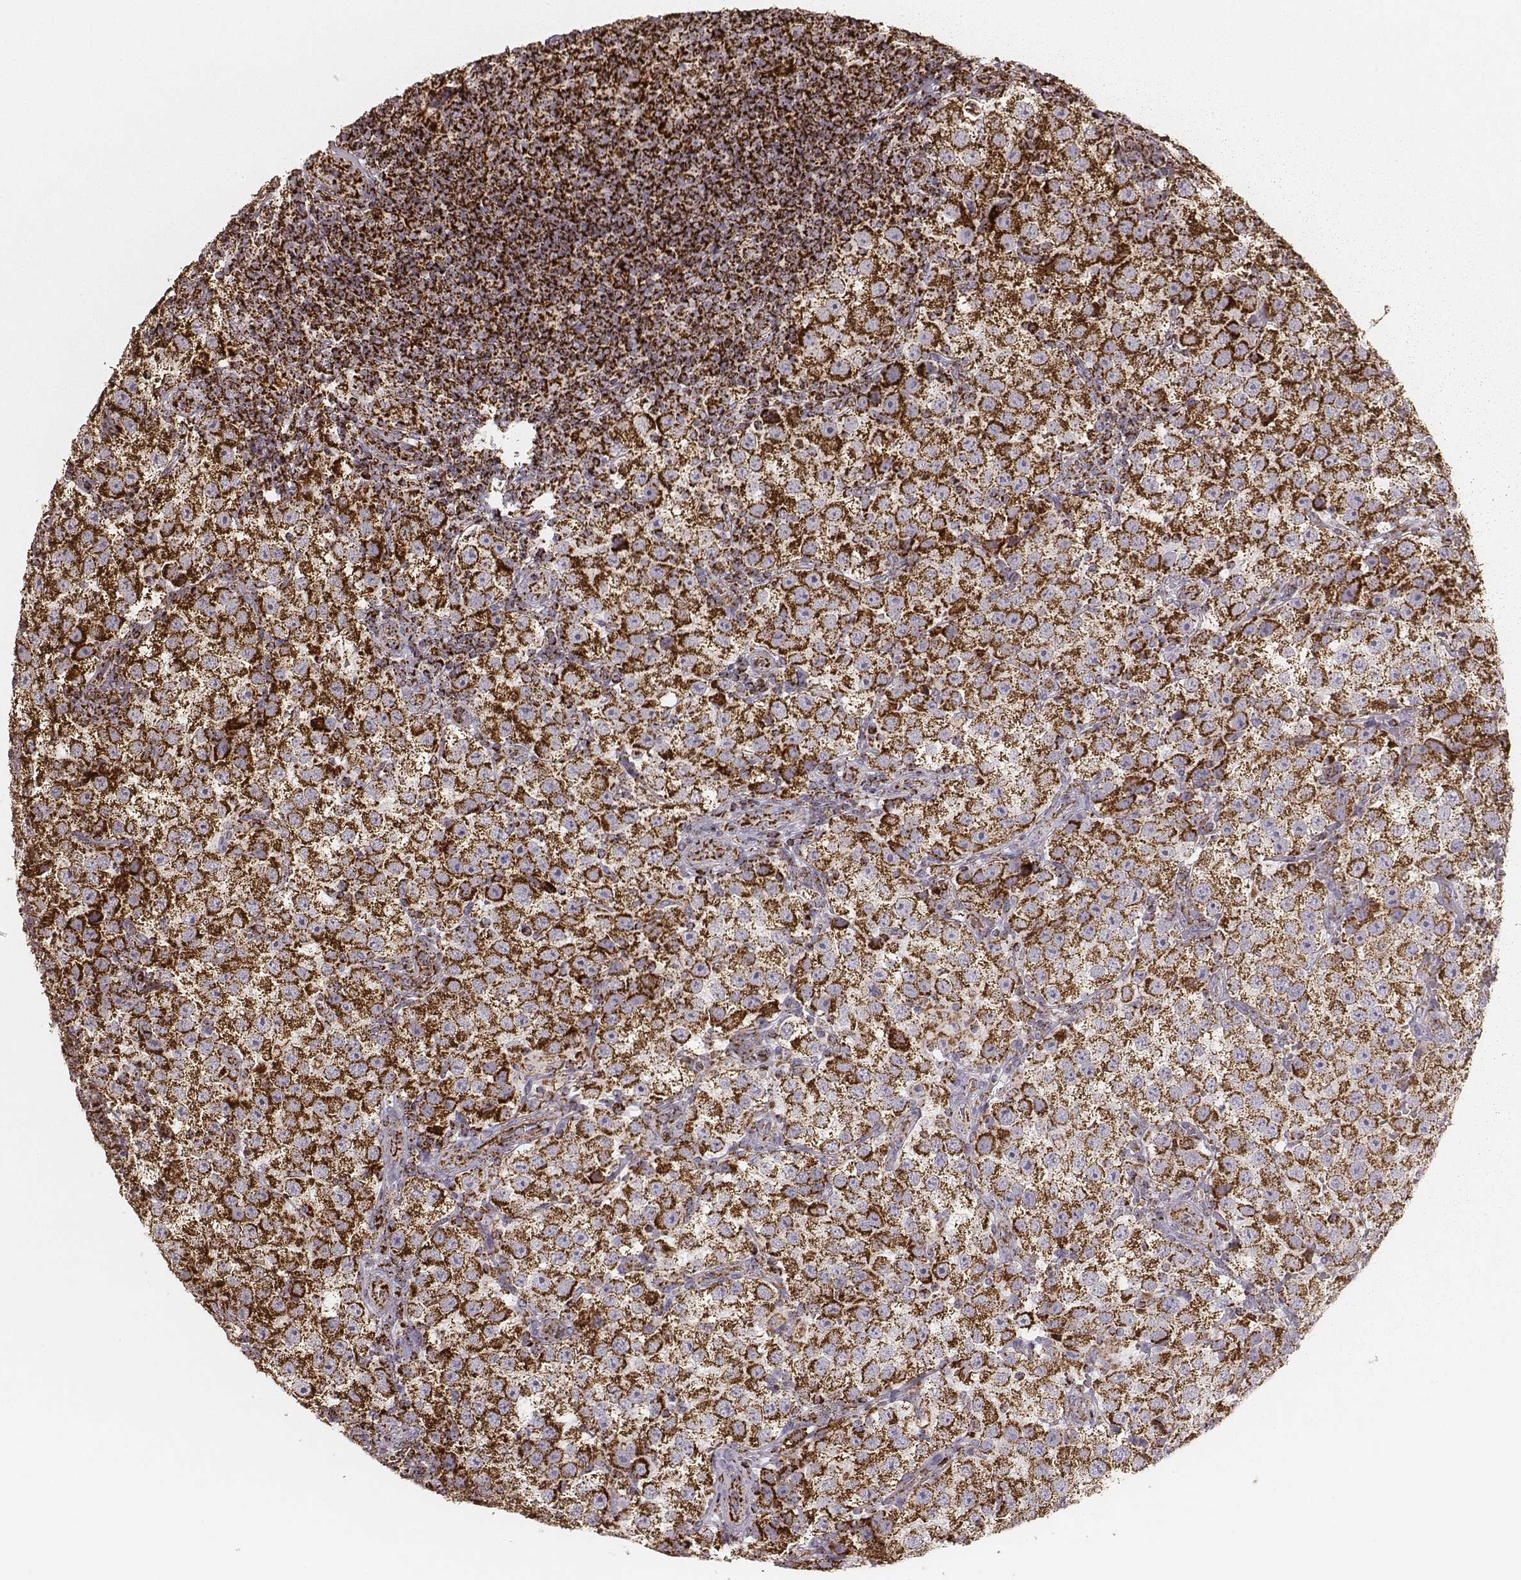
{"staining": {"intensity": "strong", "quantity": ">75%", "location": "cytoplasmic/membranous"}, "tissue": "testis cancer", "cell_type": "Tumor cells", "image_type": "cancer", "snomed": [{"axis": "morphology", "description": "Seminoma, NOS"}, {"axis": "topography", "description": "Testis"}], "caption": "About >75% of tumor cells in testis cancer (seminoma) exhibit strong cytoplasmic/membranous protein positivity as visualized by brown immunohistochemical staining.", "gene": "TUFM", "patient": {"sex": "male", "age": 37}}